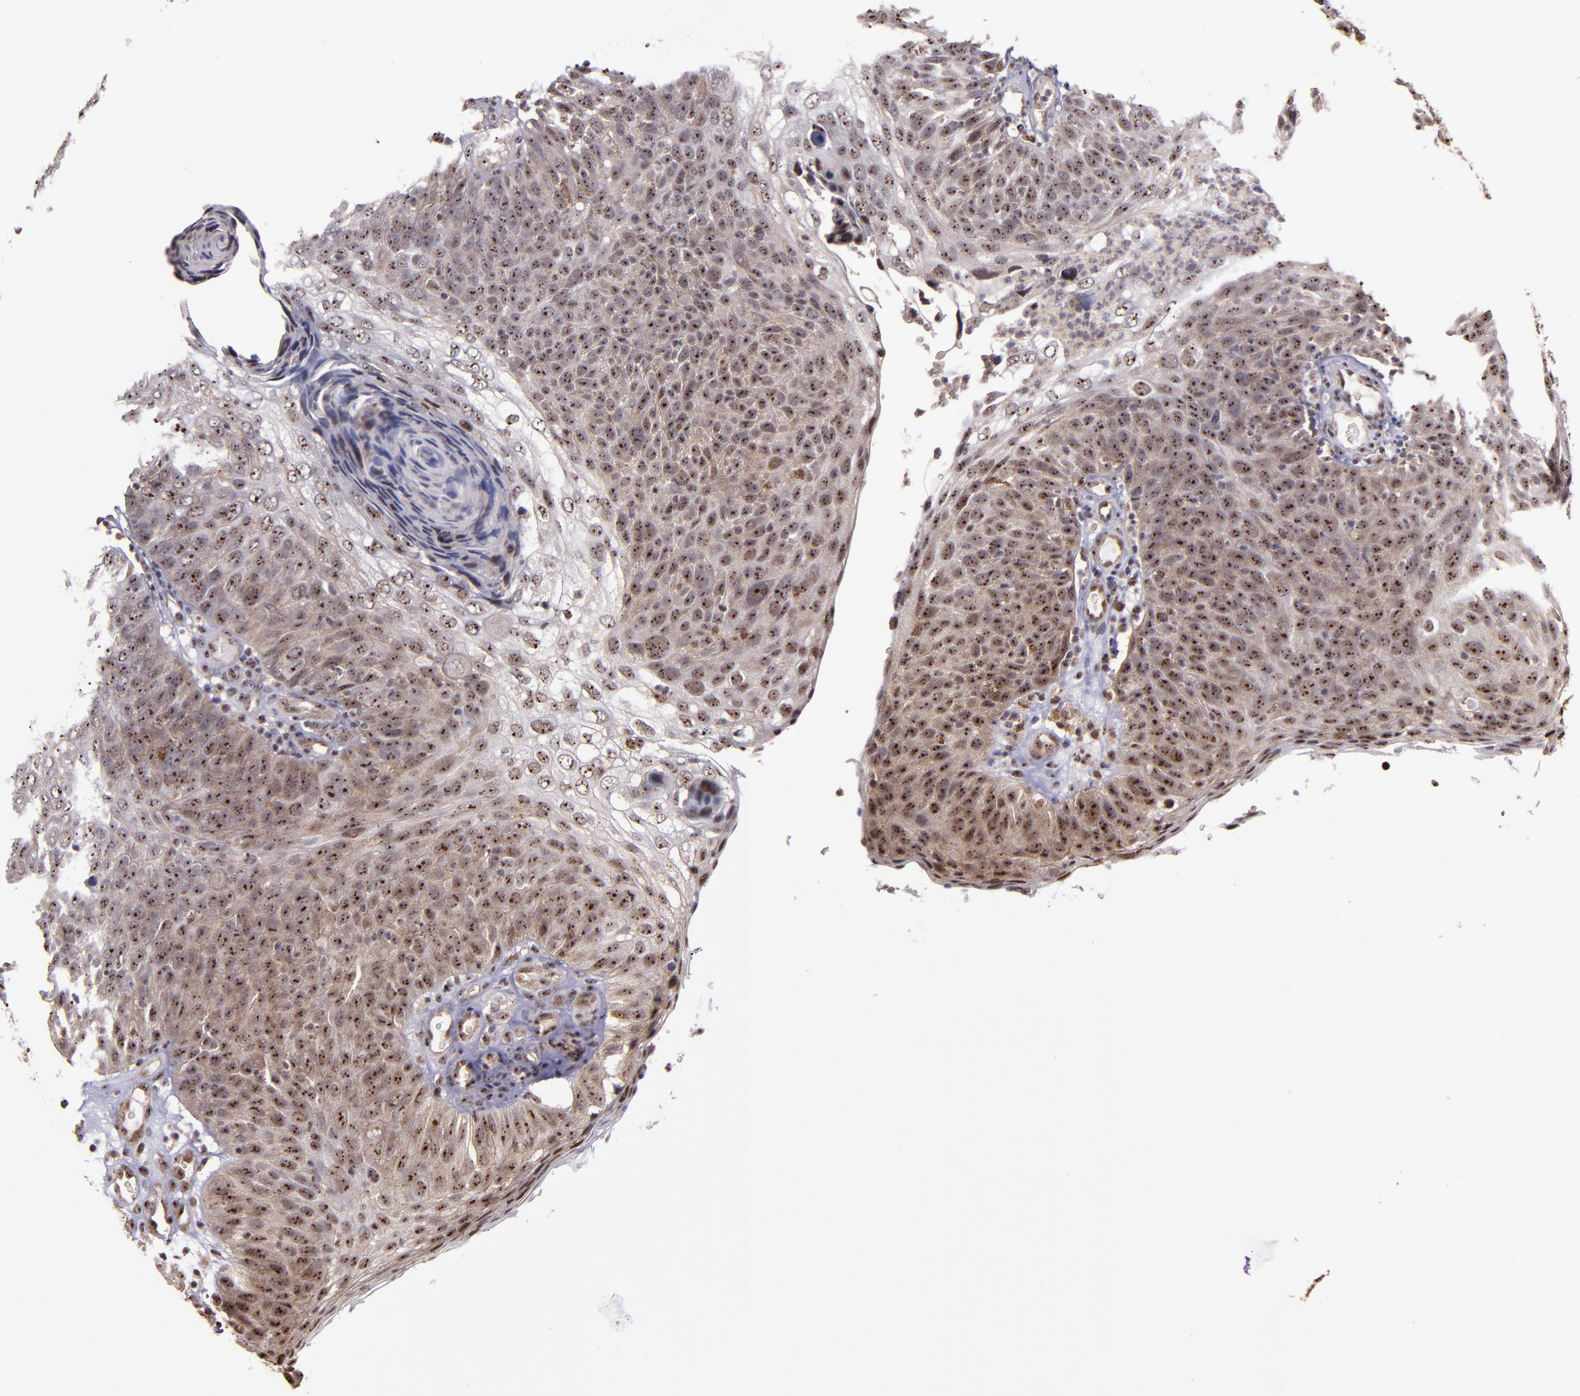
{"staining": {"intensity": "moderate", "quantity": "25%-75%", "location": "nuclear"}, "tissue": "skin cancer", "cell_type": "Tumor cells", "image_type": "cancer", "snomed": [{"axis": "morphology", "description": "Squamous cell carcinoma, NOS"}, {"axis": "topography", "description": "Skin"}], "caption": "Tumor cells reveal moderate nuclear expression in approximately 25%-75% of cells in skin squamous cell carcinoma.", "gene": "CECR2", "patient": {"sex": "male", "age": 87}}